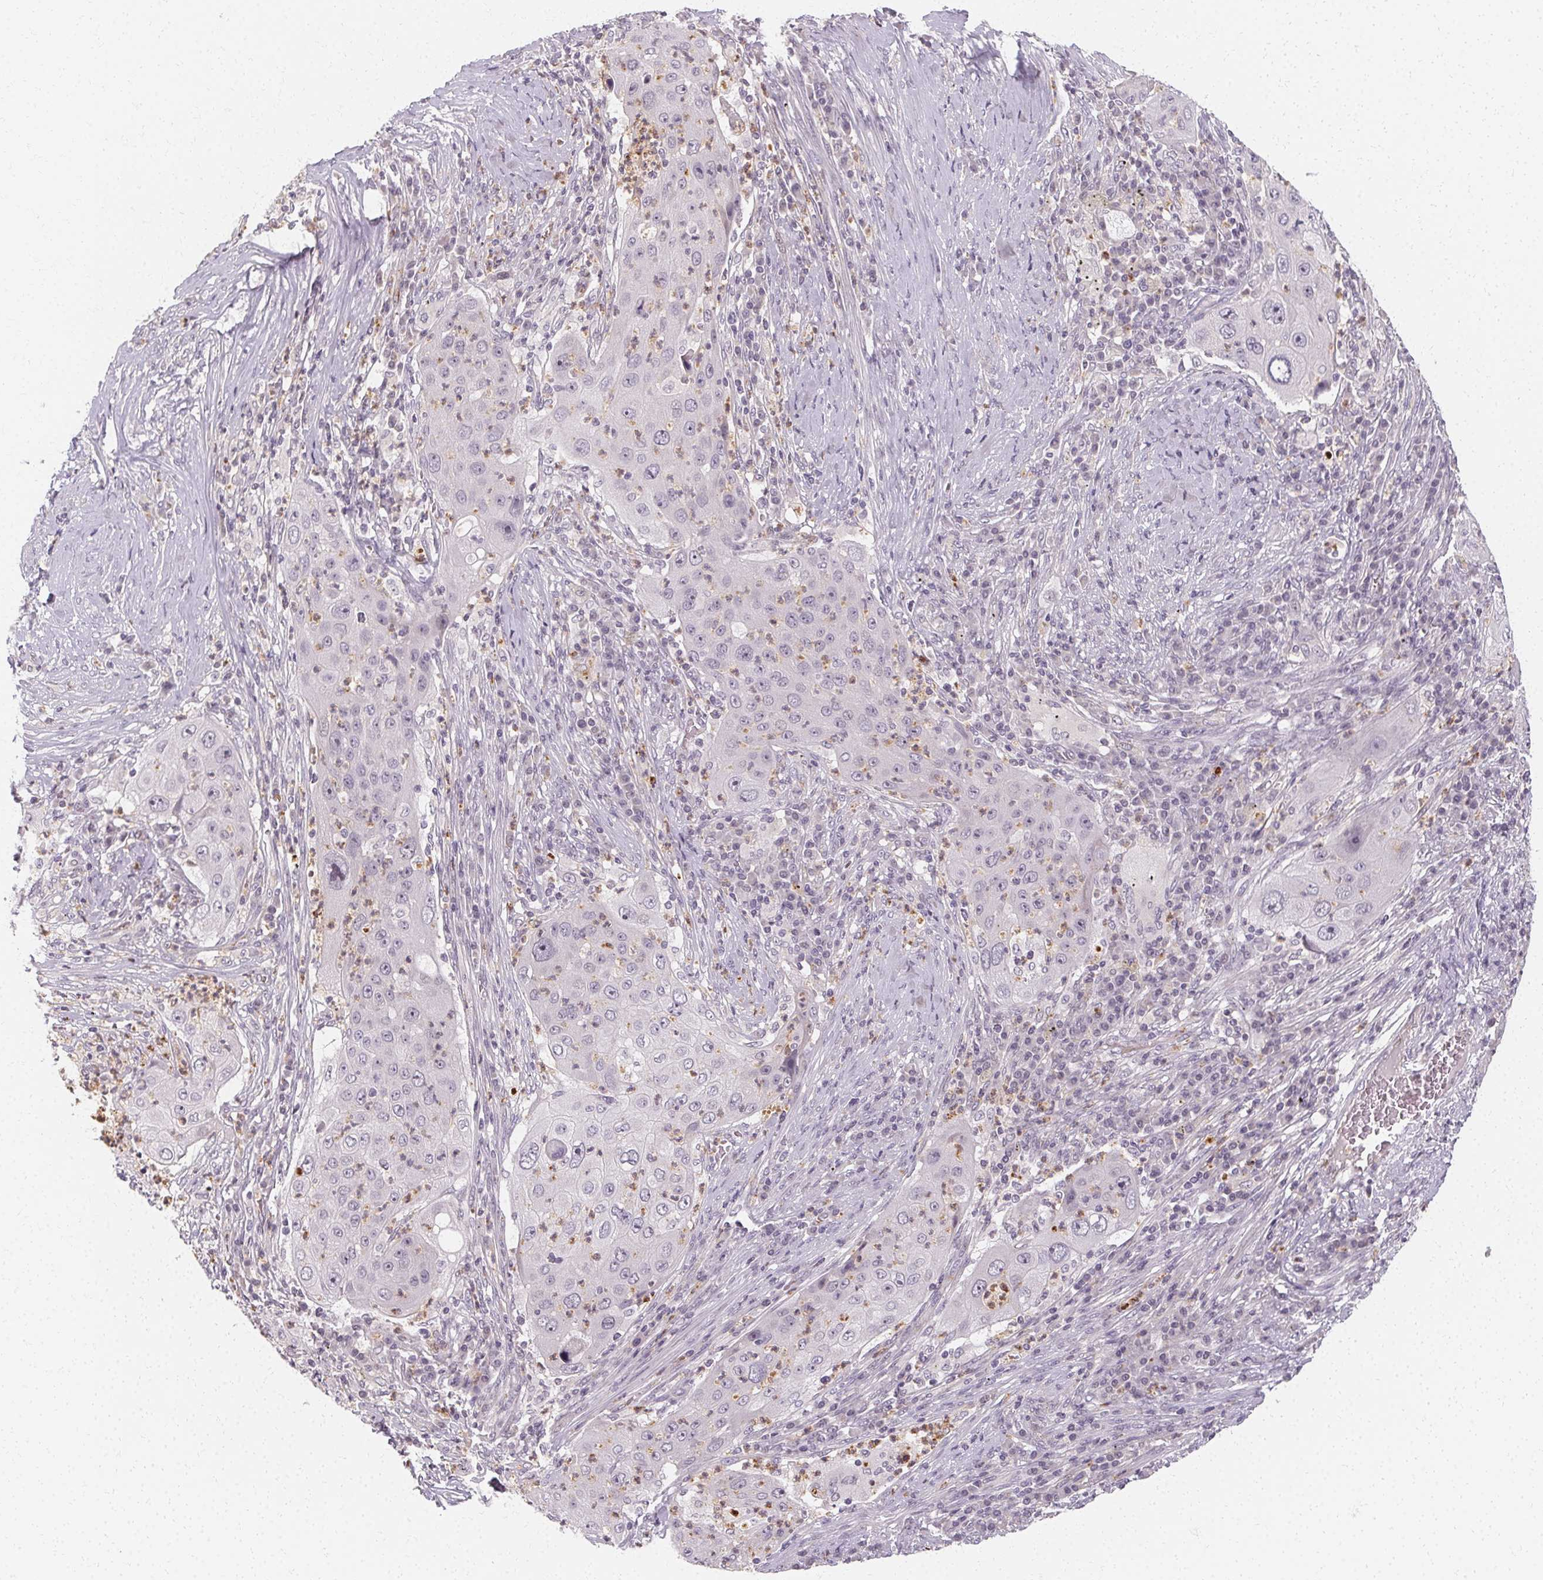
{"staining": {"intensity": "negative", "quantity": "none", "location": "none"}, "tissue": "lung cancer", "cell_type": "Tumor cells", "image_type": "cancer", "snomed": [{"axis": "morphology", "description": "Squamous cell carcinoma, NOS"}, {"axis": "topography", "description": "Lung"}], "caption": "Immunohistochemical staining of human lung squamous cell carcinoma demonstrates no significant positivity in tumor cells. (Brightfield microscopy of DAB (3,3'-diaminobenzidine) immunohistochemistry at high magnification).", "gene": "CLCNKB", "patient": {"sex": "female", "age": 59}}